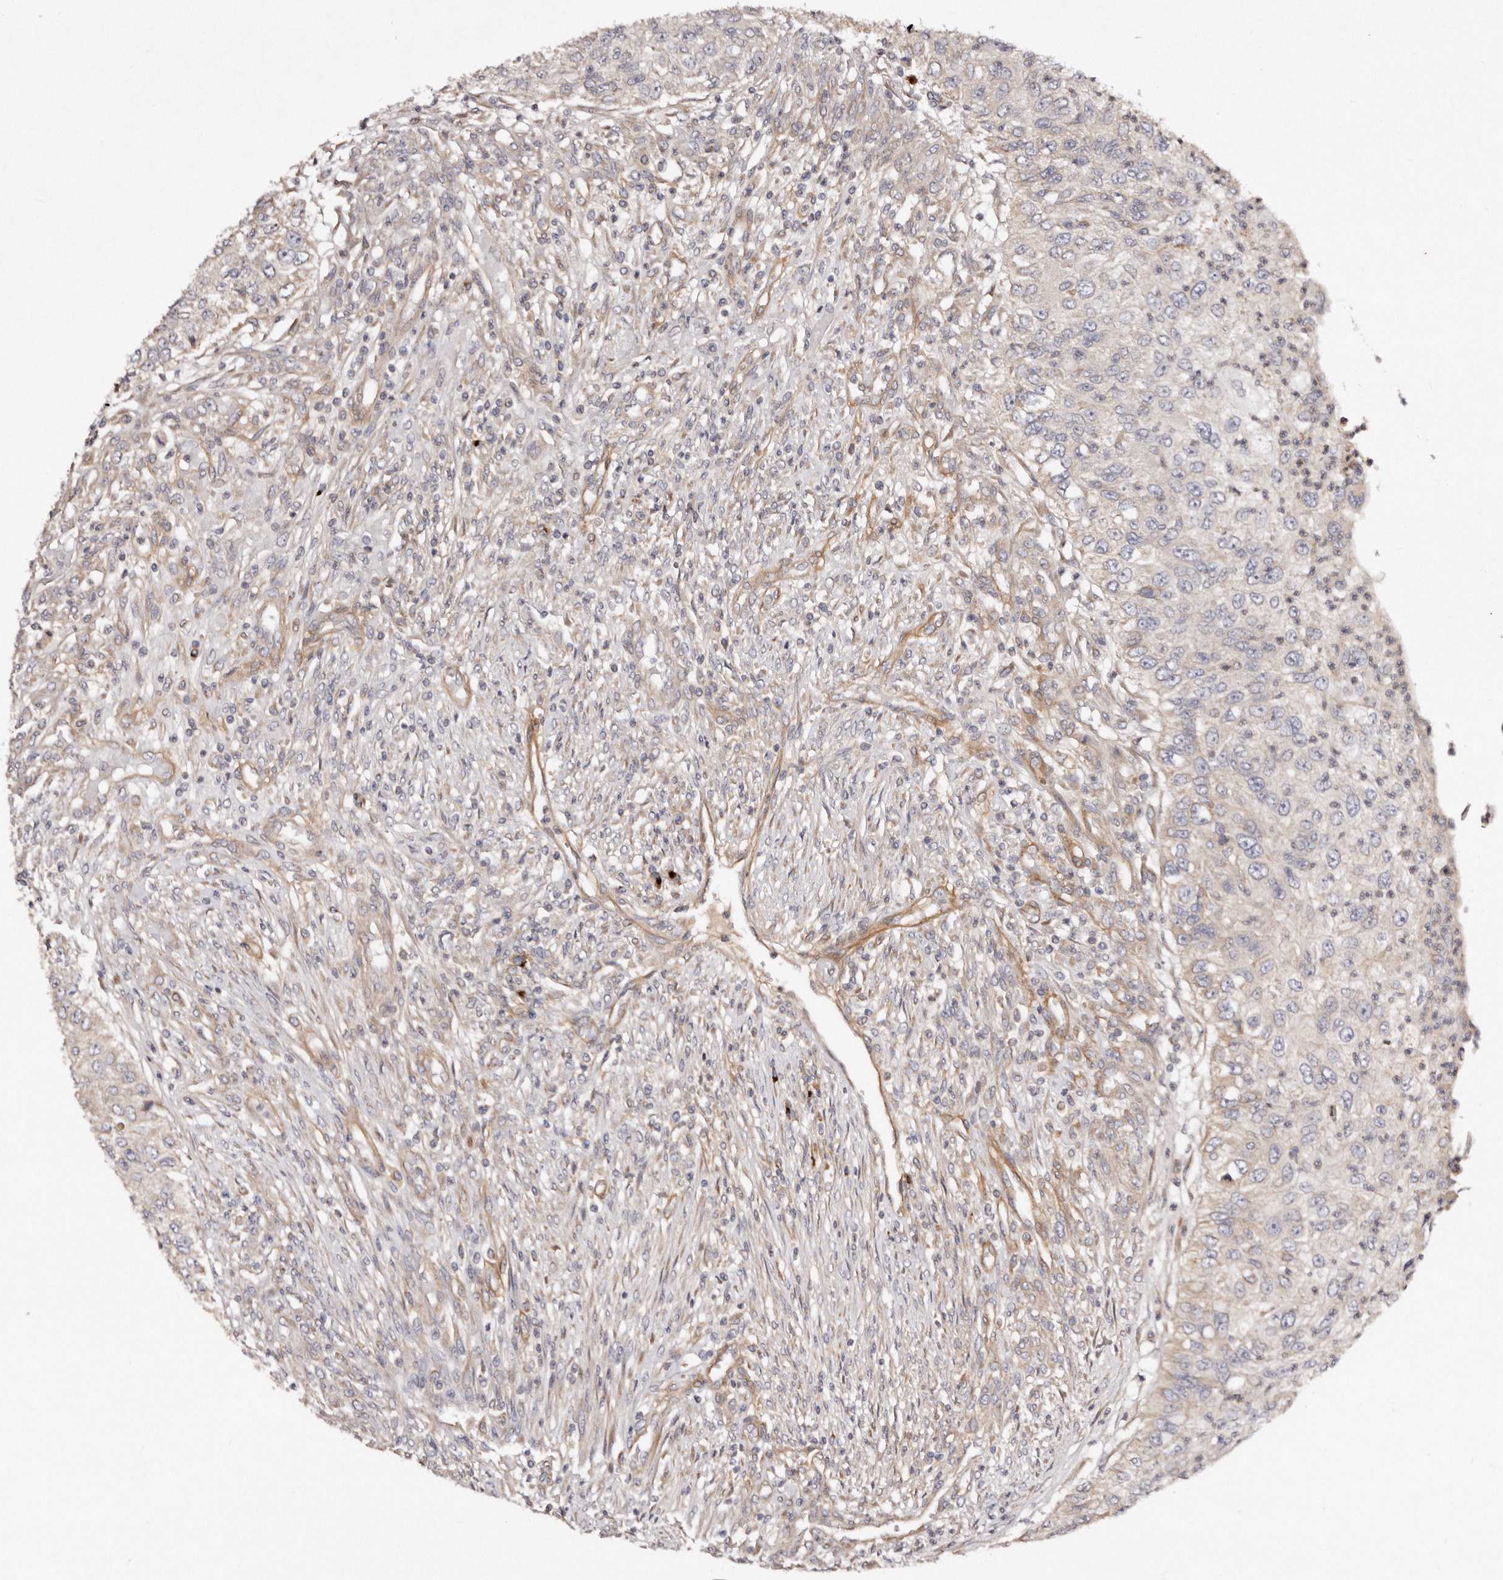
{"staining": {"intensity": "negative", "quantity": "none", "location": "none"}, "tissue": "urothelial cancer", "cell_type": "Tumor cells", "image_type": "cancer", "snomed": [{"axis": "morphology", "description": "Urothelial carcinoma, High grade"}, {"axis": "topography", "description": "Urinary bladder"}], "caption": "High power microscopy photomicrograph of an immunohistochemistry image of high-grade urothelial carcinoma, revealing no significant expression in tumor cells. (IHC, brightfield microscopy, high magnification).", "gene": "DACT2", "patient": {"sex": "female", "age": 60}}